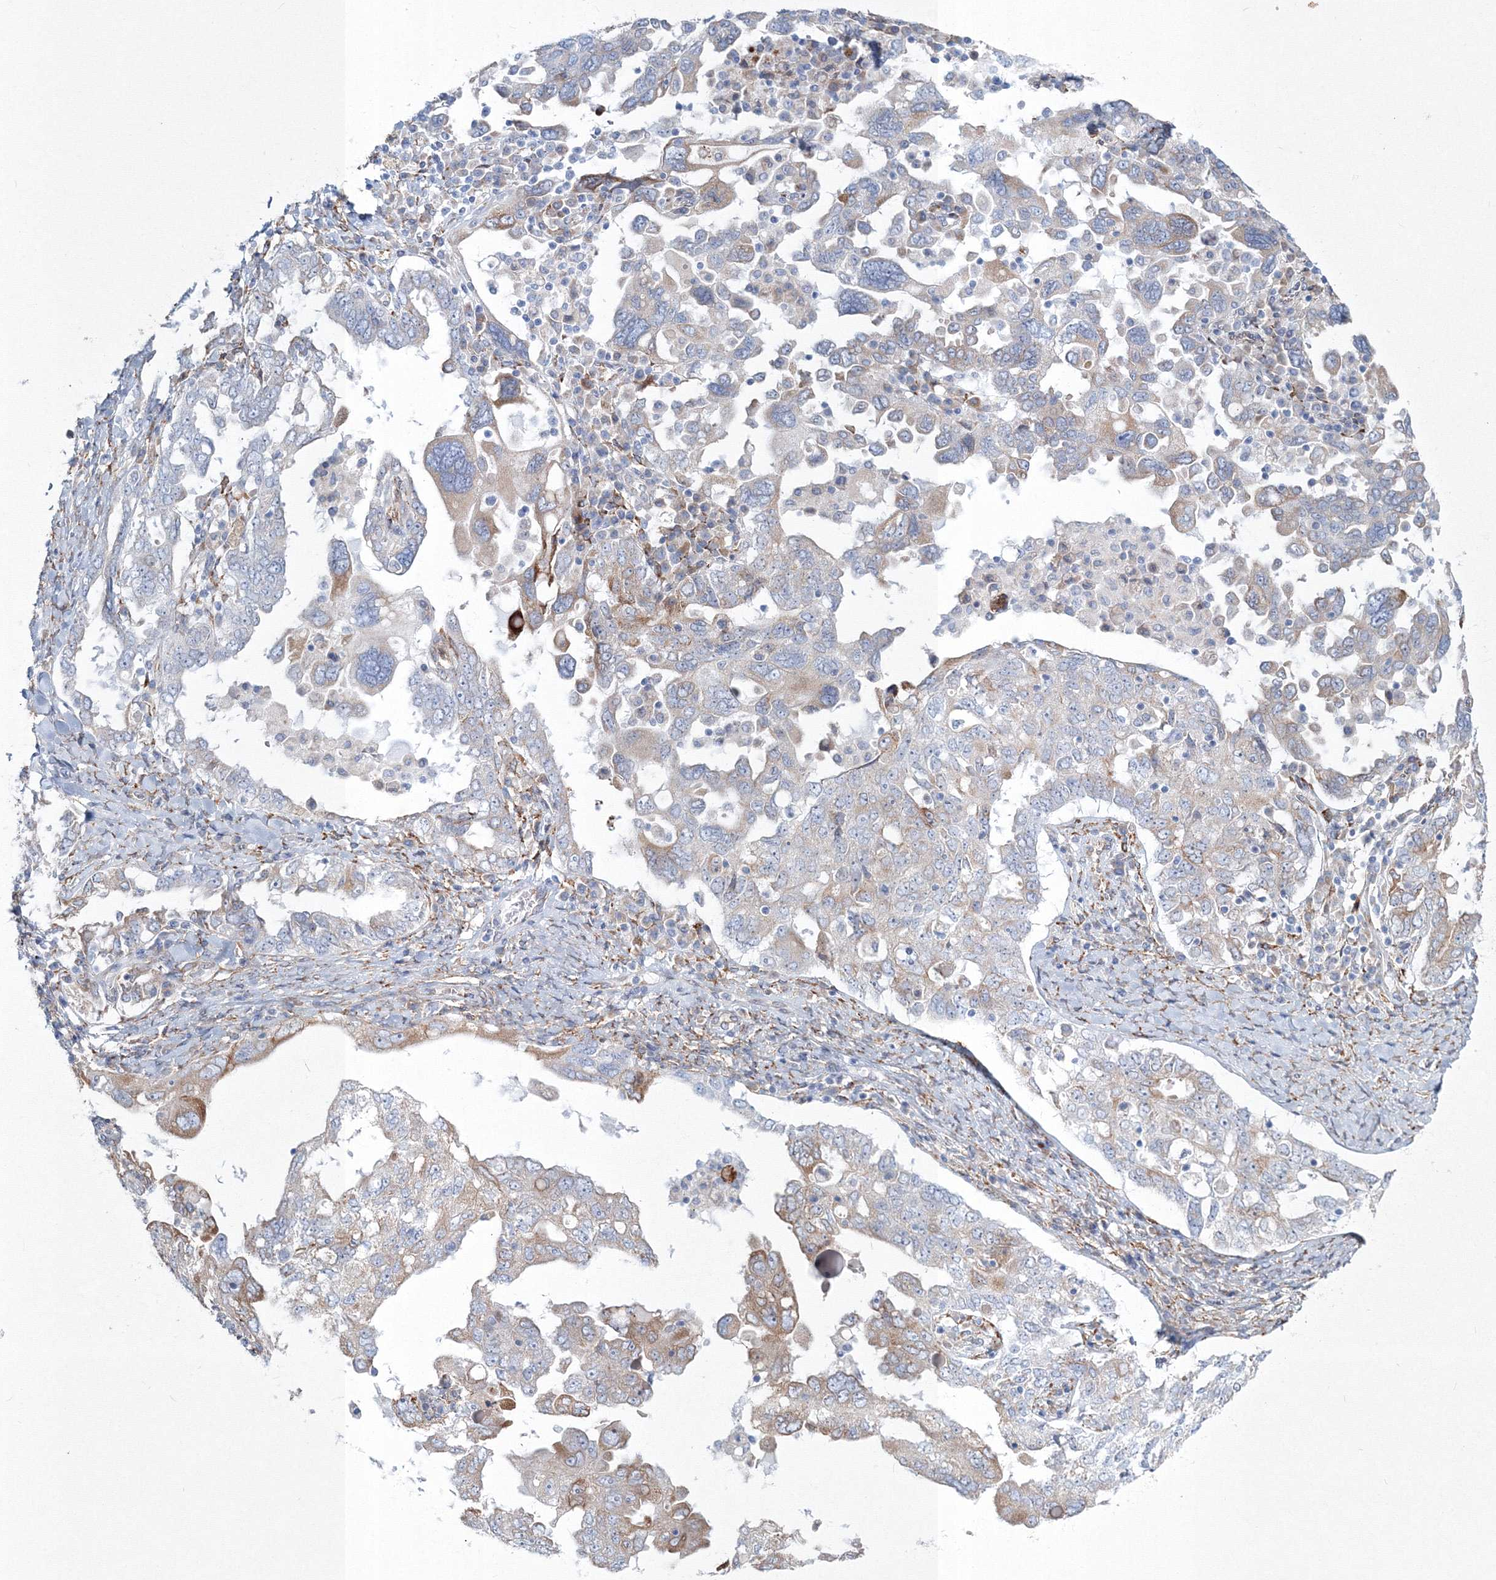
{"staining": {"intensity": "weak", "quantity": "<25%", "location": "cytoplasmic/membranous"}, "tissue": "ovarian cancer", "cell_type": "Tumor cells", "image_type": "cancer", "snomed": [{"axis": "morphology", "description": "Carcinoma, endometroid"}, {"axis": "topography", "description": "Ovary"}], "caption": "This is an immunohistochemistry micrograph of ovarian cancer (endometroid carcinoma). There is no staining in tumor cells.", "gene": "RCN1", "patient": {"sex": "female", "age": 62}}